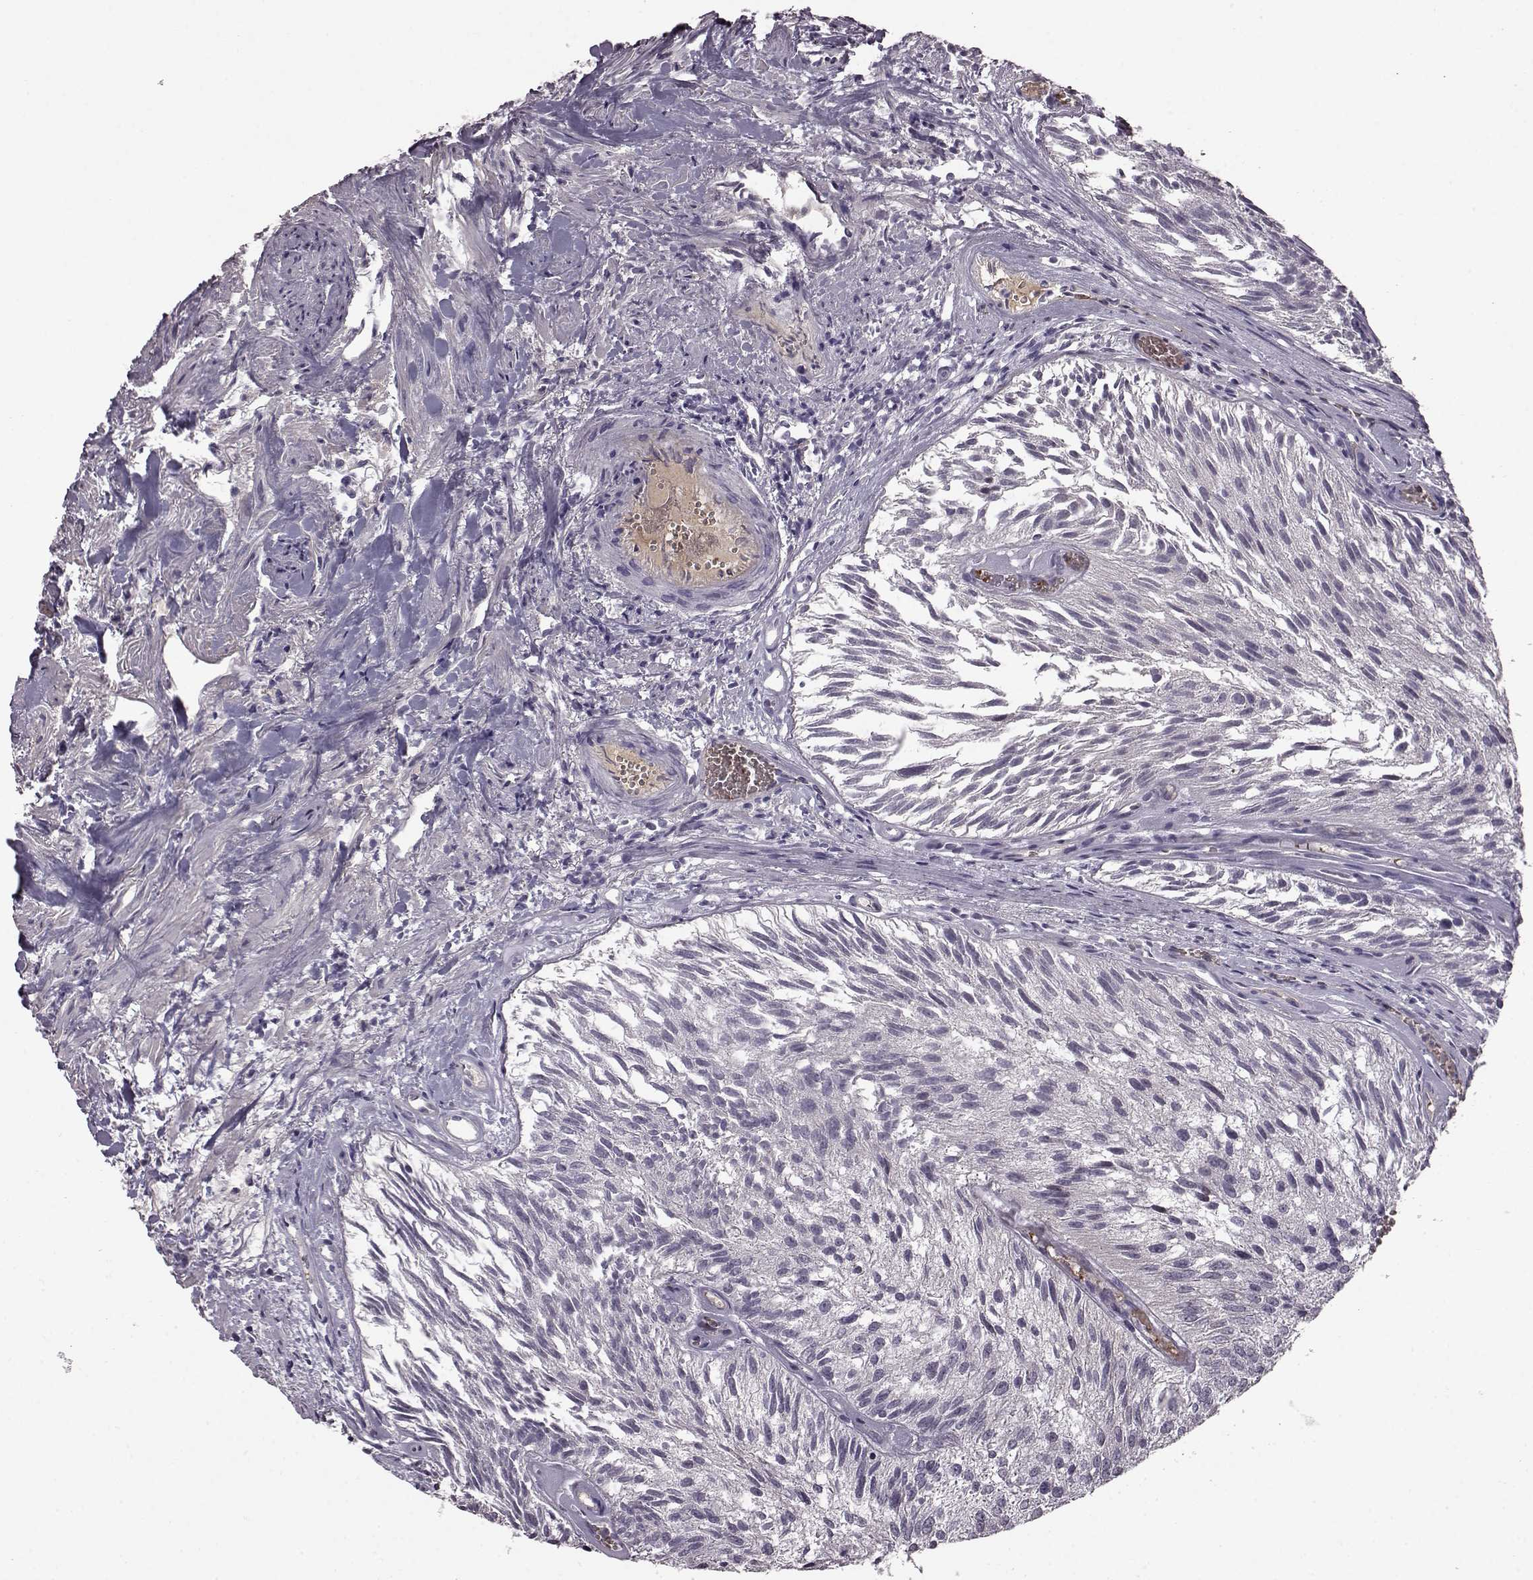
{"staining": {"intensity": "negative", "quantity": "none", "location": "none"}, "tissue": "urothelial cancer", "cell_type": "Tumor cells", "image_type": "cancer", "snomed": [{"axis": "morphology", "description": "Urothelial carcinoma, Low grade"}, {"axis": "topography", "description": "Urinary bladder"}], "caption": "Urothelial cancer stained for a protein using immunohistochemistry (IHC) demonstrates no expression tumor cells.", "gene": "PROP1", "patient": {"sex": "female", "age": 87}}